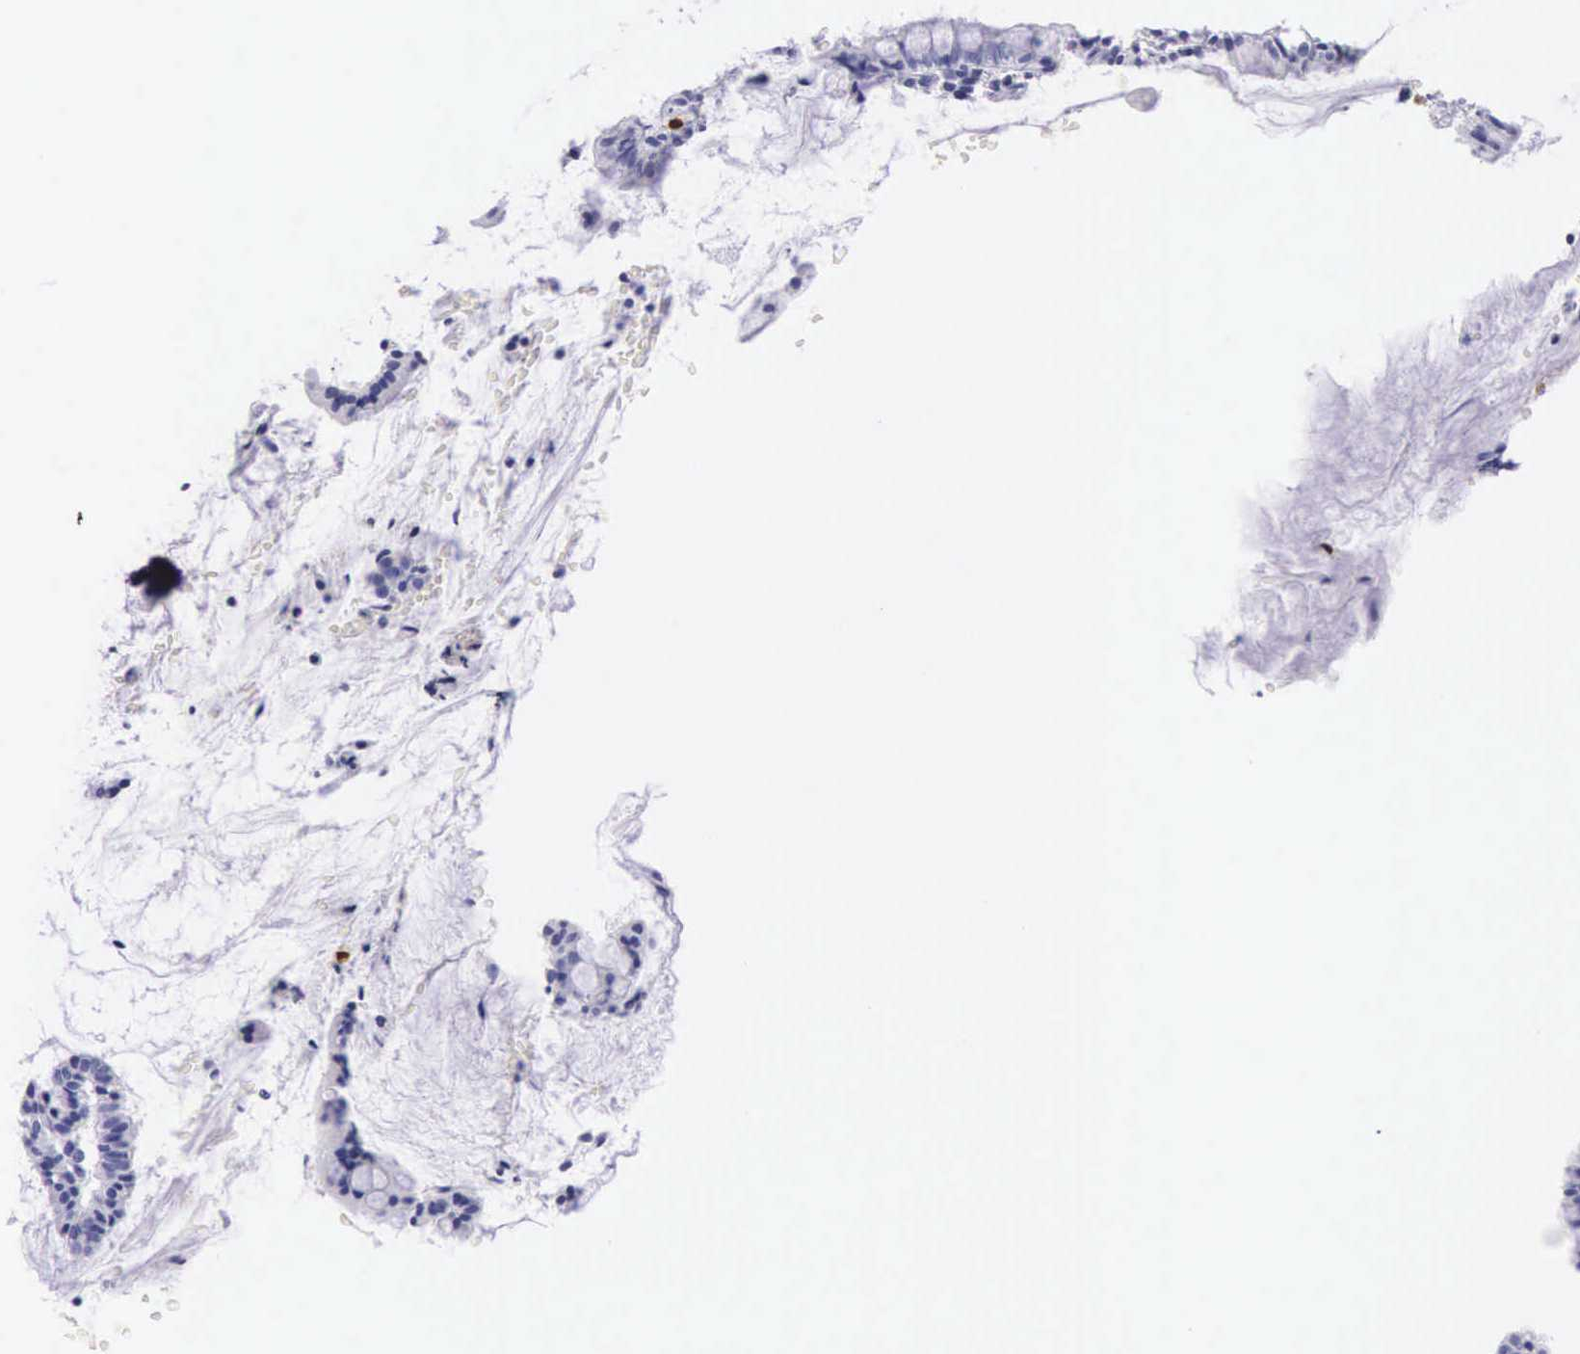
{"staining": {"intensity": "negative", "quantity": "none", "location": "none"}, "tissue": "small intestine", "cell_type": "Glandular cells", "image_type": "normal", "snomed": [{"axis": "morphology", "description": "Normal tissue, NOS"}, {"axis": "topography", "description": "Small intestine"}], "caption": "Protein analysis of benign small intestine demonstrates no significant staining in glandular cells. (Stains: DAB immunohistochemistry (IHC) with hematoxylin counter stain, Microscopy: brightfield microscopy at high magnification).", "gene": "FCN1", "patient": {"sex": "male", "age": 1}}